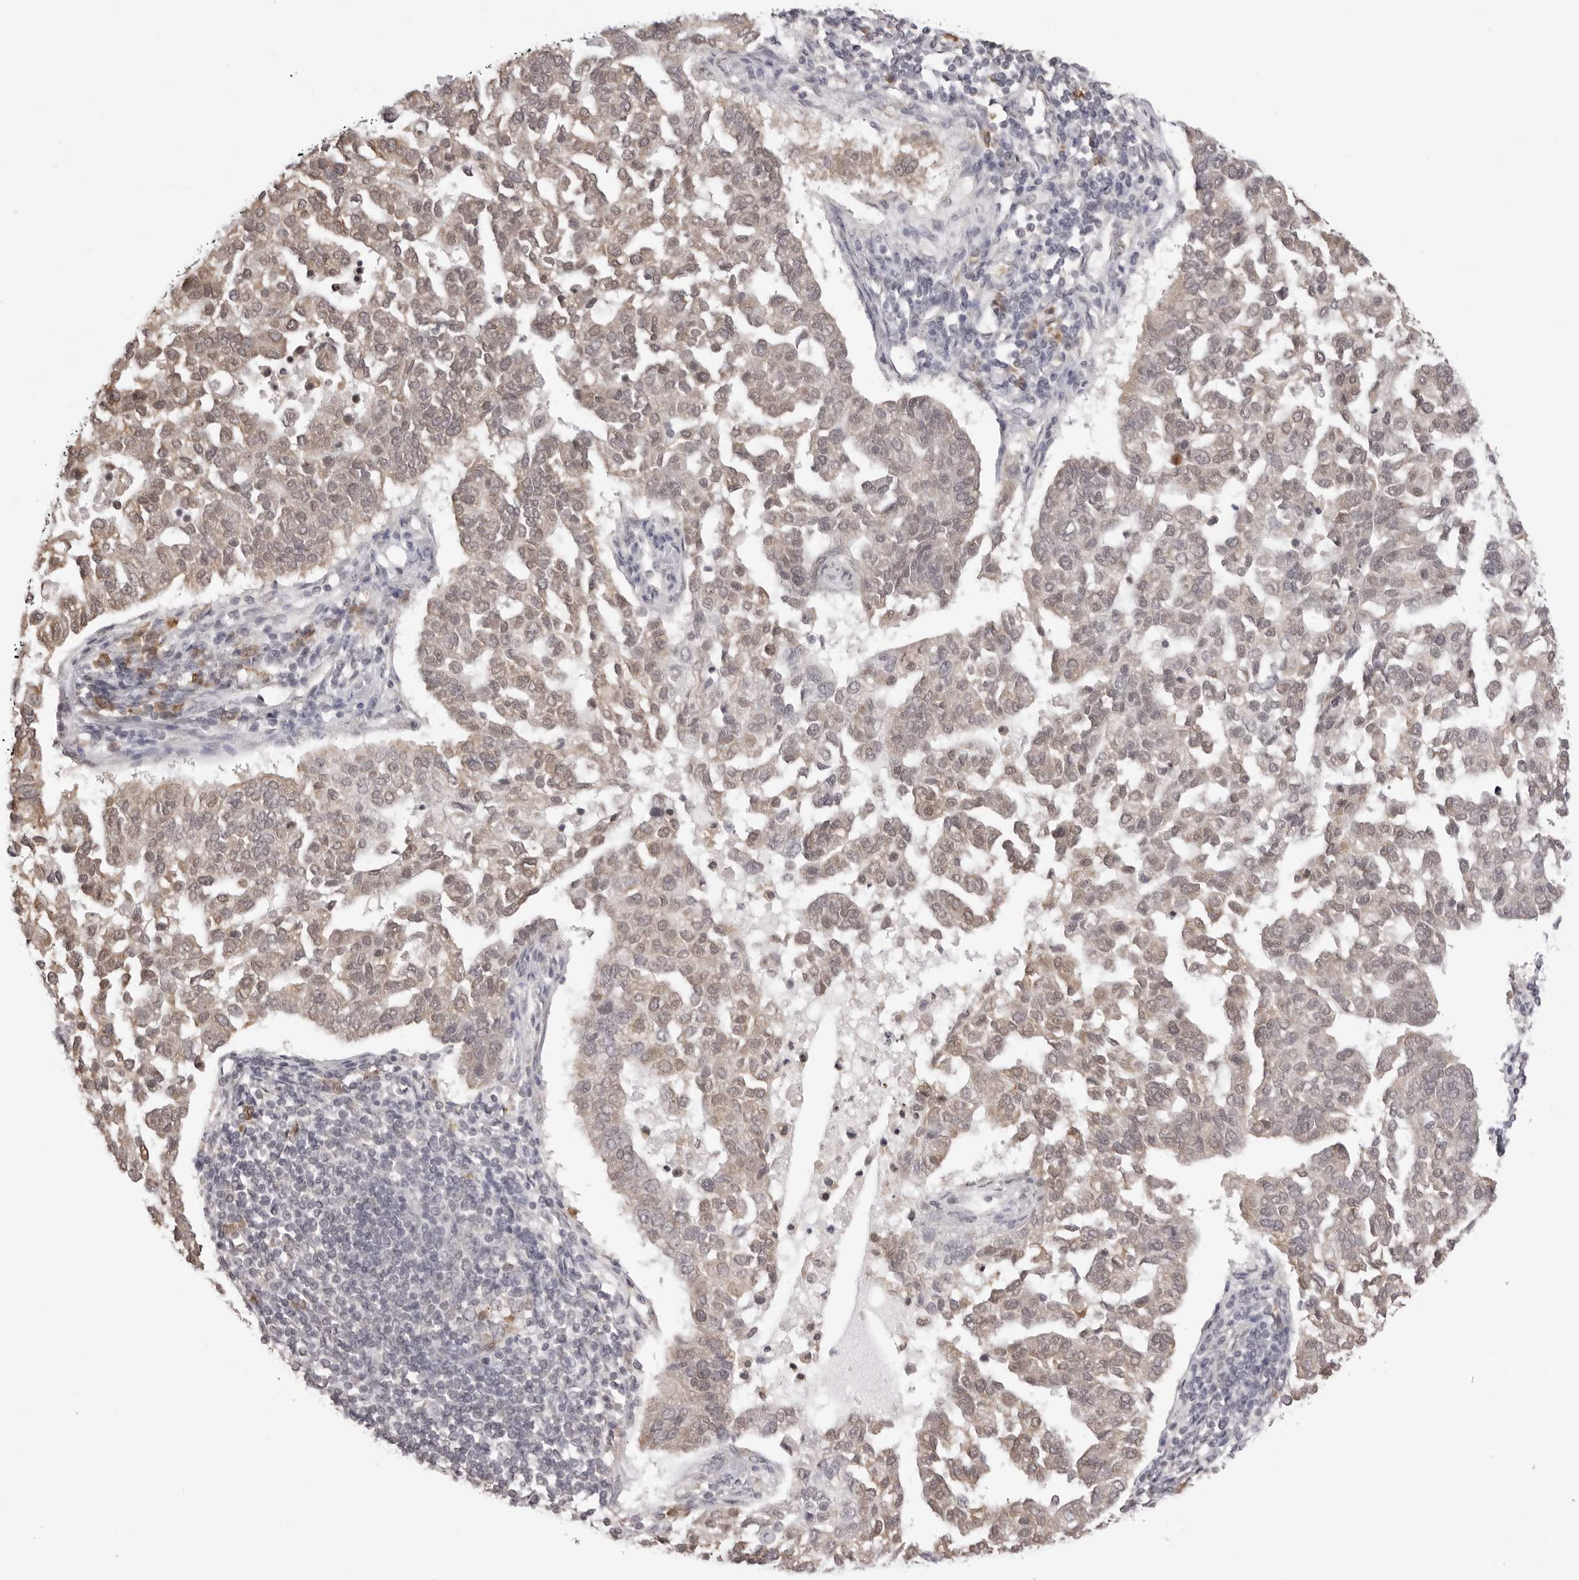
{"staining": {"intensity": "weak", "quantity": "25%-75%", "location": "cytoplasmic/membranous"}, "tissue": "pancreatic cancer", "cell_type": "Tumor cells", "image_type": "cancer", "snomed": [{"axis": "morphology", "description": "Adenocarcinoma, NOS"}, {"axis": "topography", "description": "Pancreas"}], "caption": "An IHC image of tumor tissue is shown. Protein staining in brown shows weak cytoplasmic/membranous positivity in pancreatic cancer within tumor cells. (brown staining indicates protein expression, while blue staining denotes nuclei).", "gene": "ZC3H11A", "patient": {"sex": "female", "age": 61}}